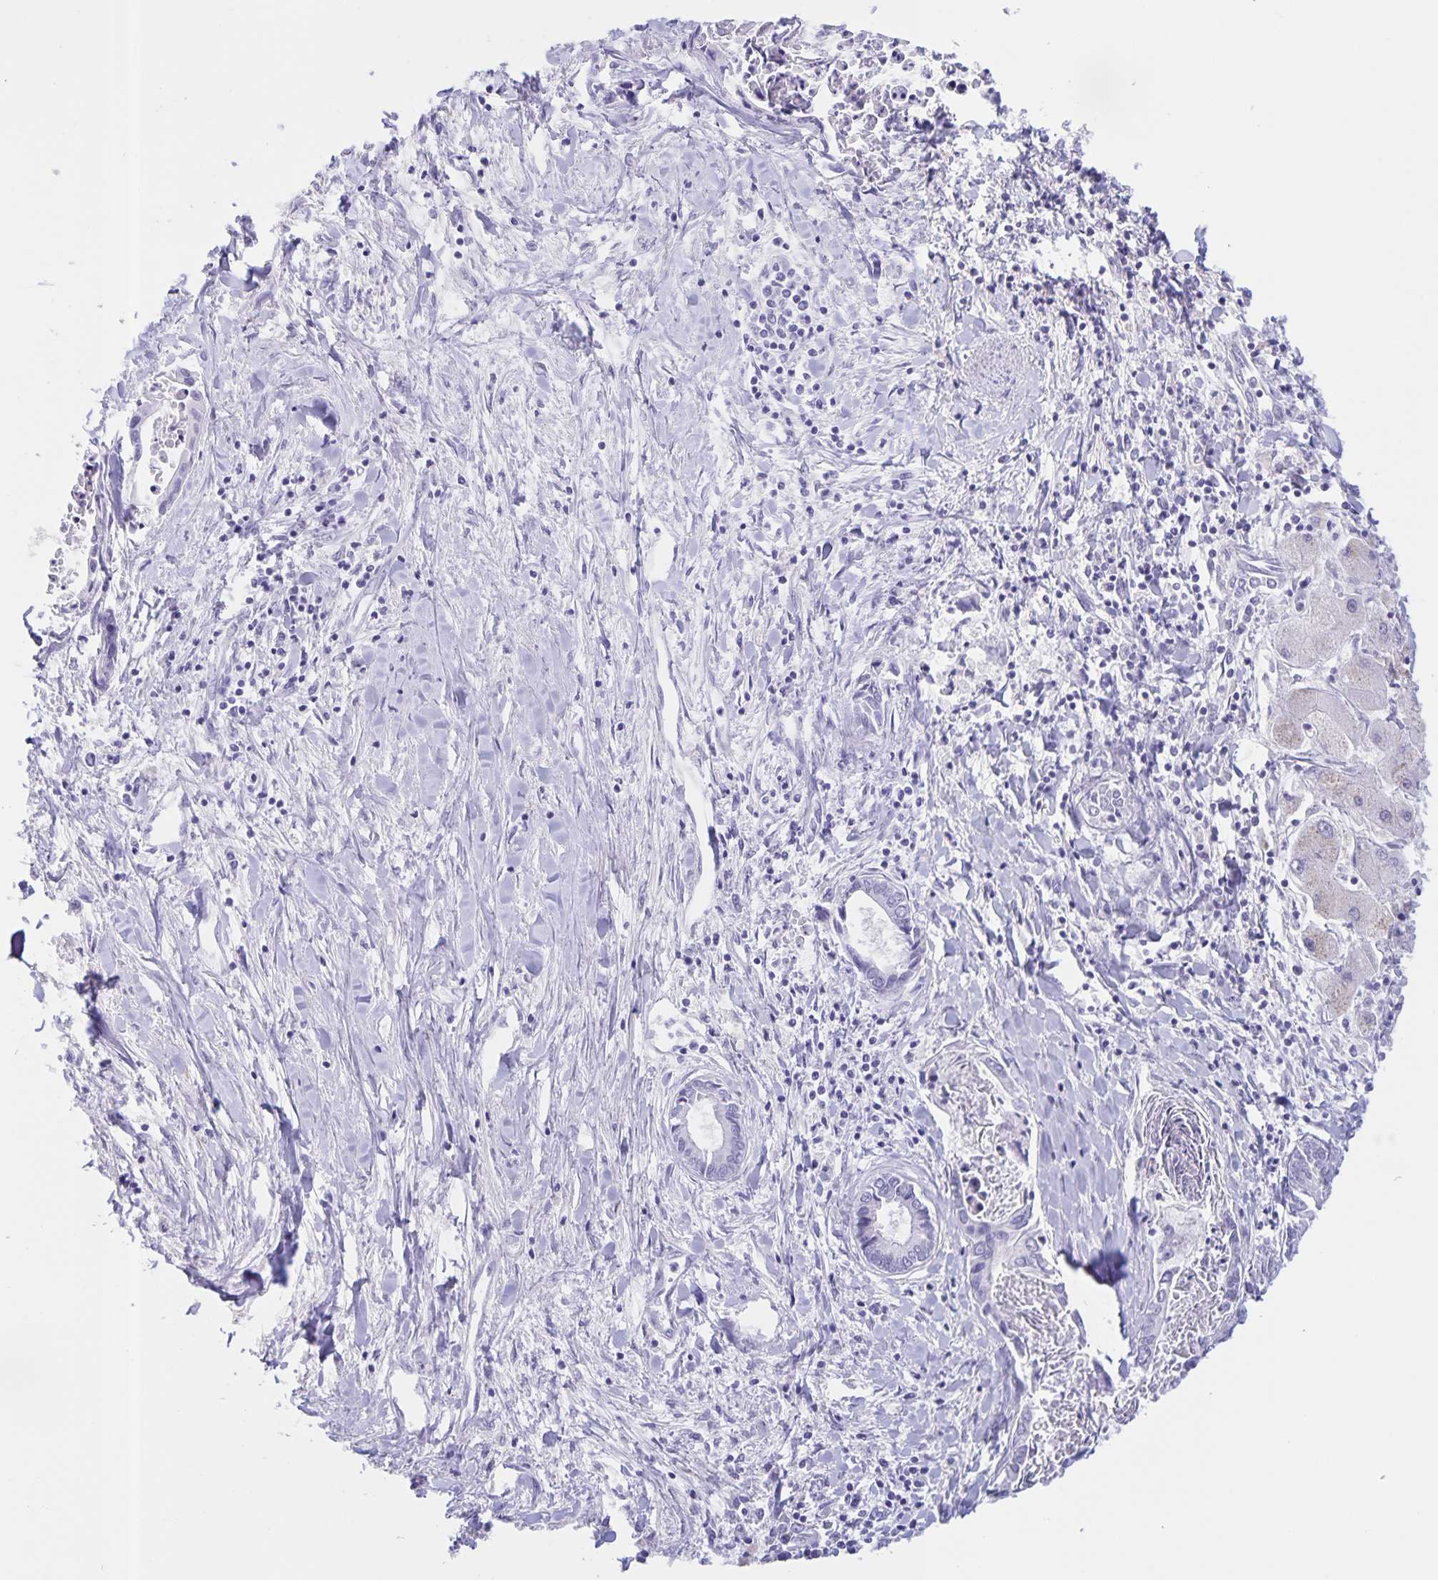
{"staining": {"intensity": "negative", "quantity": "none", "location": "none"}, "tissue": "liver cancer", "cell_type": "Tumor cells", "image_type": "cancer", "snomed": [{"axis": "morphology", "description": "Cholangiocarcinoma"}, {"axis": "topography", "description": "Liver"}], "caption": "A histopathology image of human liver cancer is negative for staining in tumor cells.", "gene": "TGIF2LX", "patient": {"sex": "male", "age": 66}}